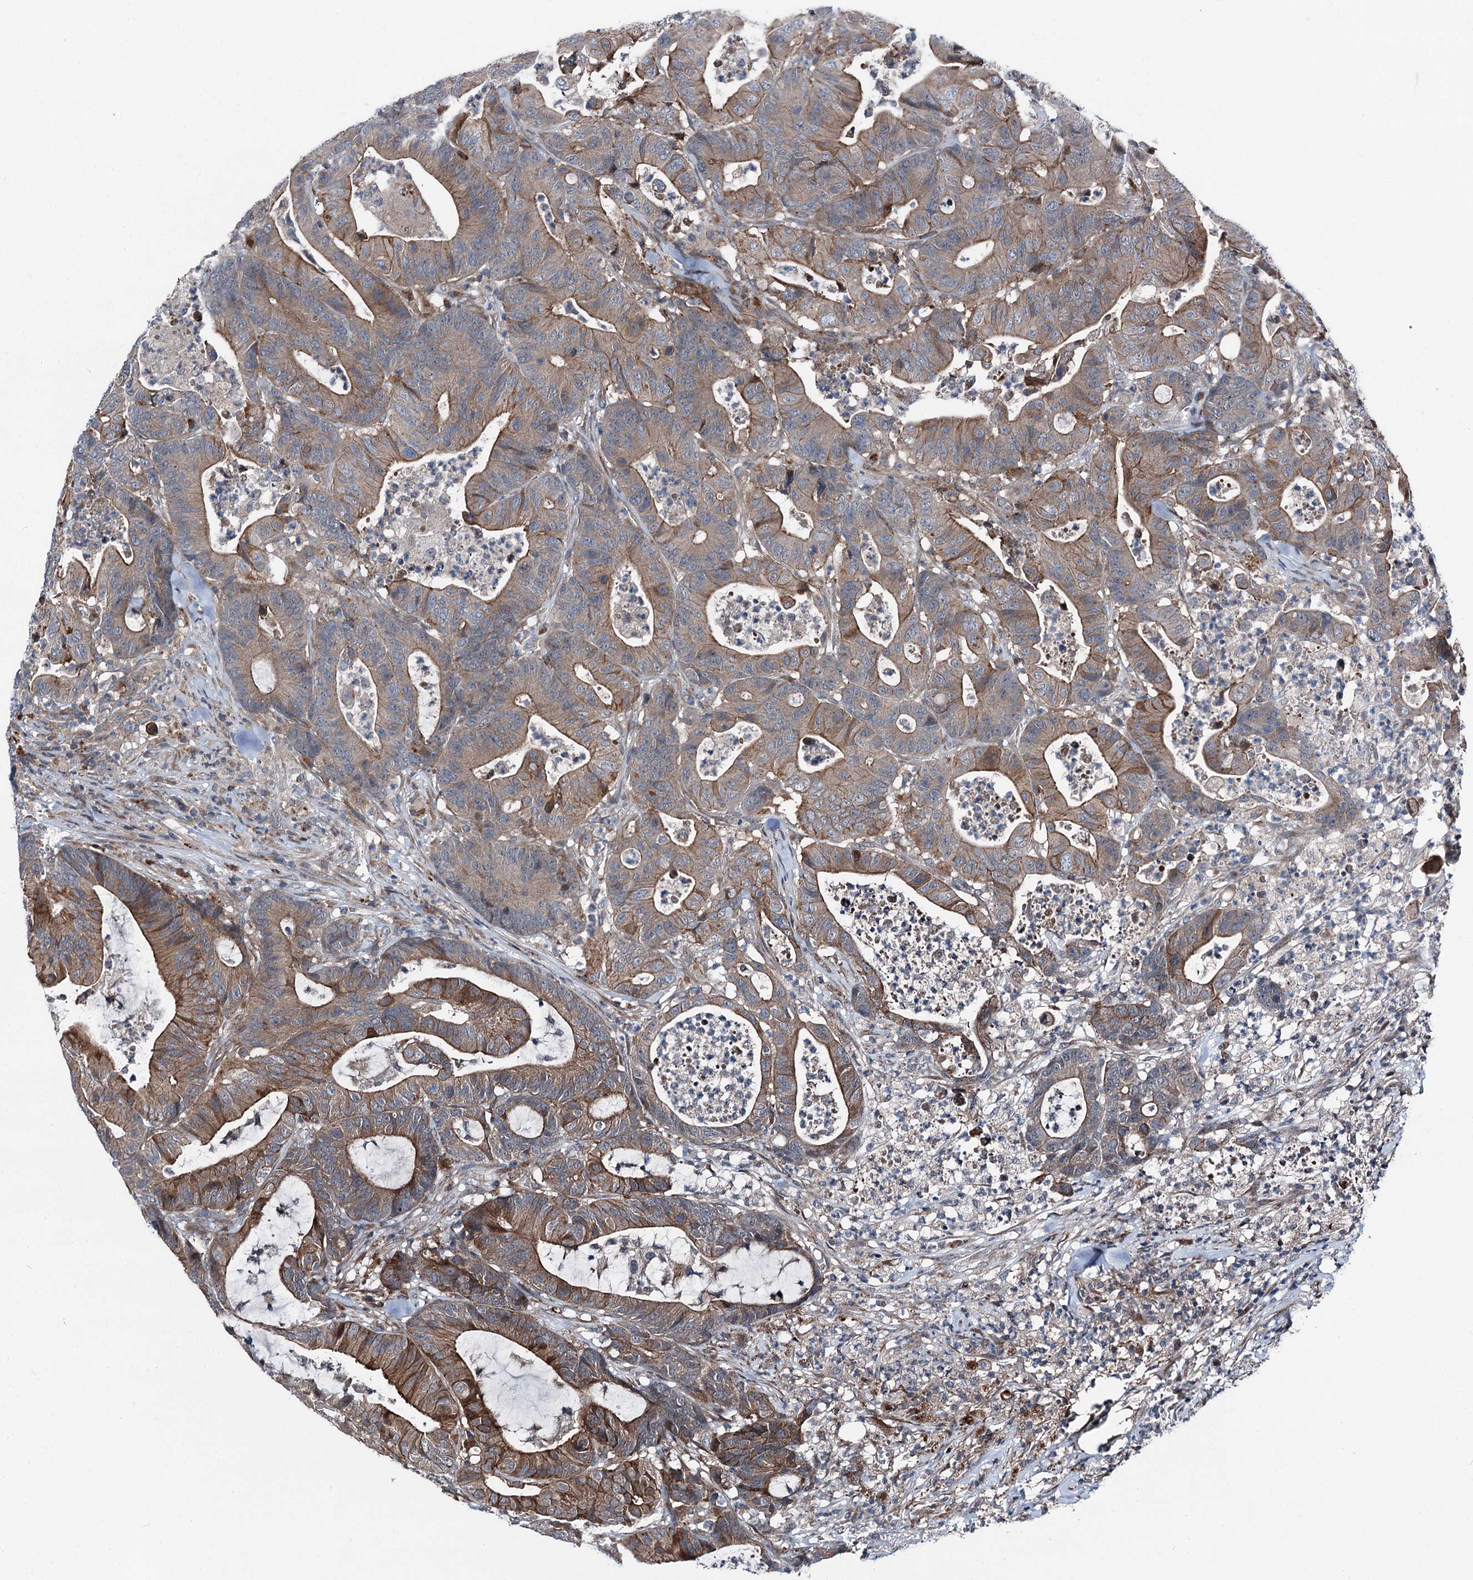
{"staining": {"intensity": "moderate", "quantity": ">75%", "location": "cytoplasmic/membranous"}, "tissue": "colorectal cancer", "cell_type": "Tumor cells", "image_type": "cancer", "snomed": [{"axis": "morphology", "description": "Adenocarcinoma, NOS"}, {"axis": "topography", "description": "Colon"}], "caption": "IHC (DAB) staining of human colorectal cancer displays moderate cytoplasmic/membranous protein positivity in approximately >75% of tumor cells. (Stains: DAB in brown, nuclei in blue, Microscopy: brightfield microscopy at high magnification).", "gene": "POLR1D", "patient": {"sex": "female", "age": 84}}